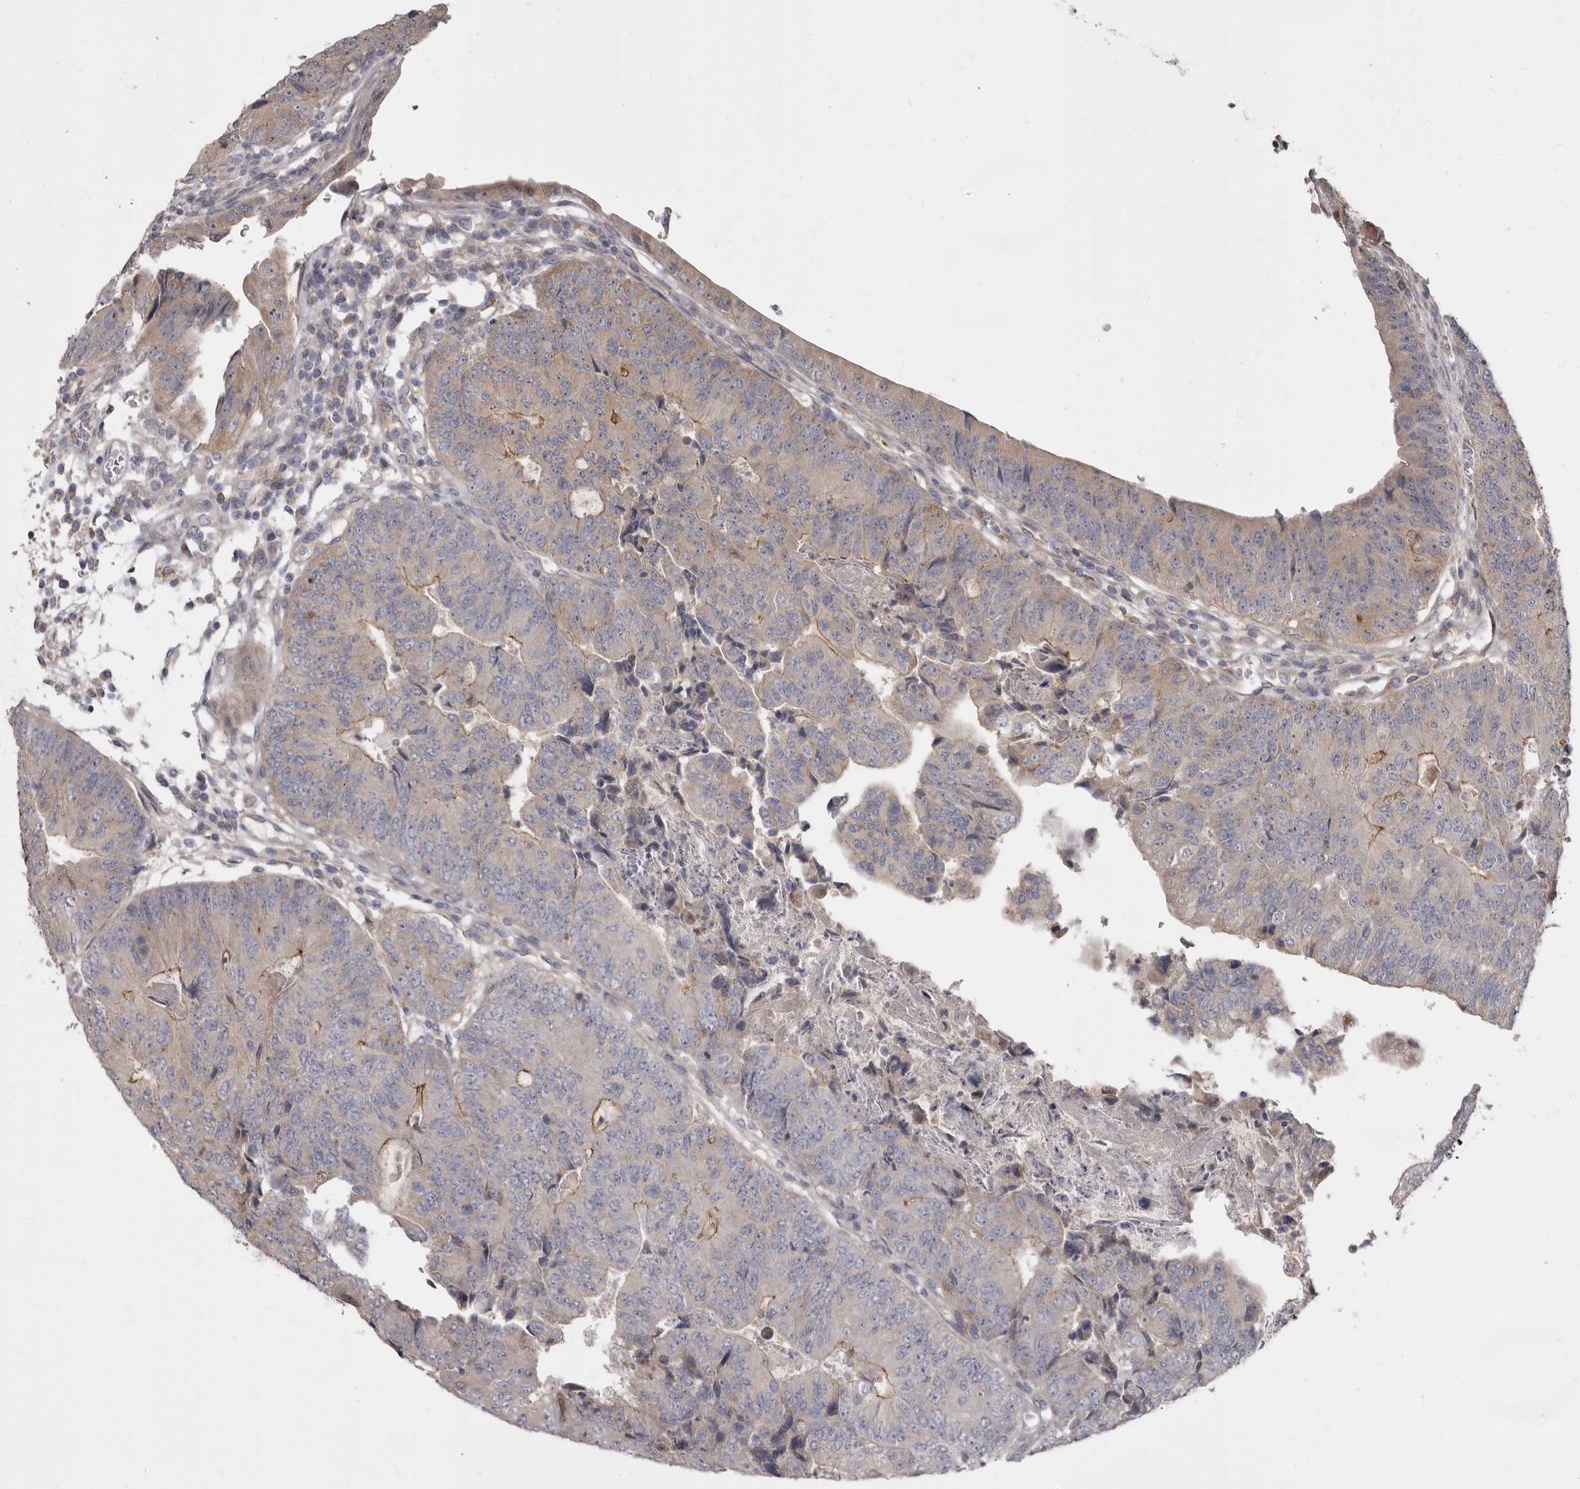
{"staining": {"intensity": "weak", "quantity": "25%-75%", "location": "cytoplasmic/membranous"}, "tissue": "colorectal cancer", "cell_type": "Tumor cells", "image_type": "cancer", "snomed": [{"axis": "morphology", "description": "Adenocarcinoma, NOS"}, {"axis": "topography", "description": "Colon"}], "caption": "There is low levels of weak cytoplasmic/membranous expression in tumor cells of colorectal cancer, as demonstrated by immunohistochemical staining (brown color).", "gene": "FMO2", "patient": {"sex": "female", "age": 67}}